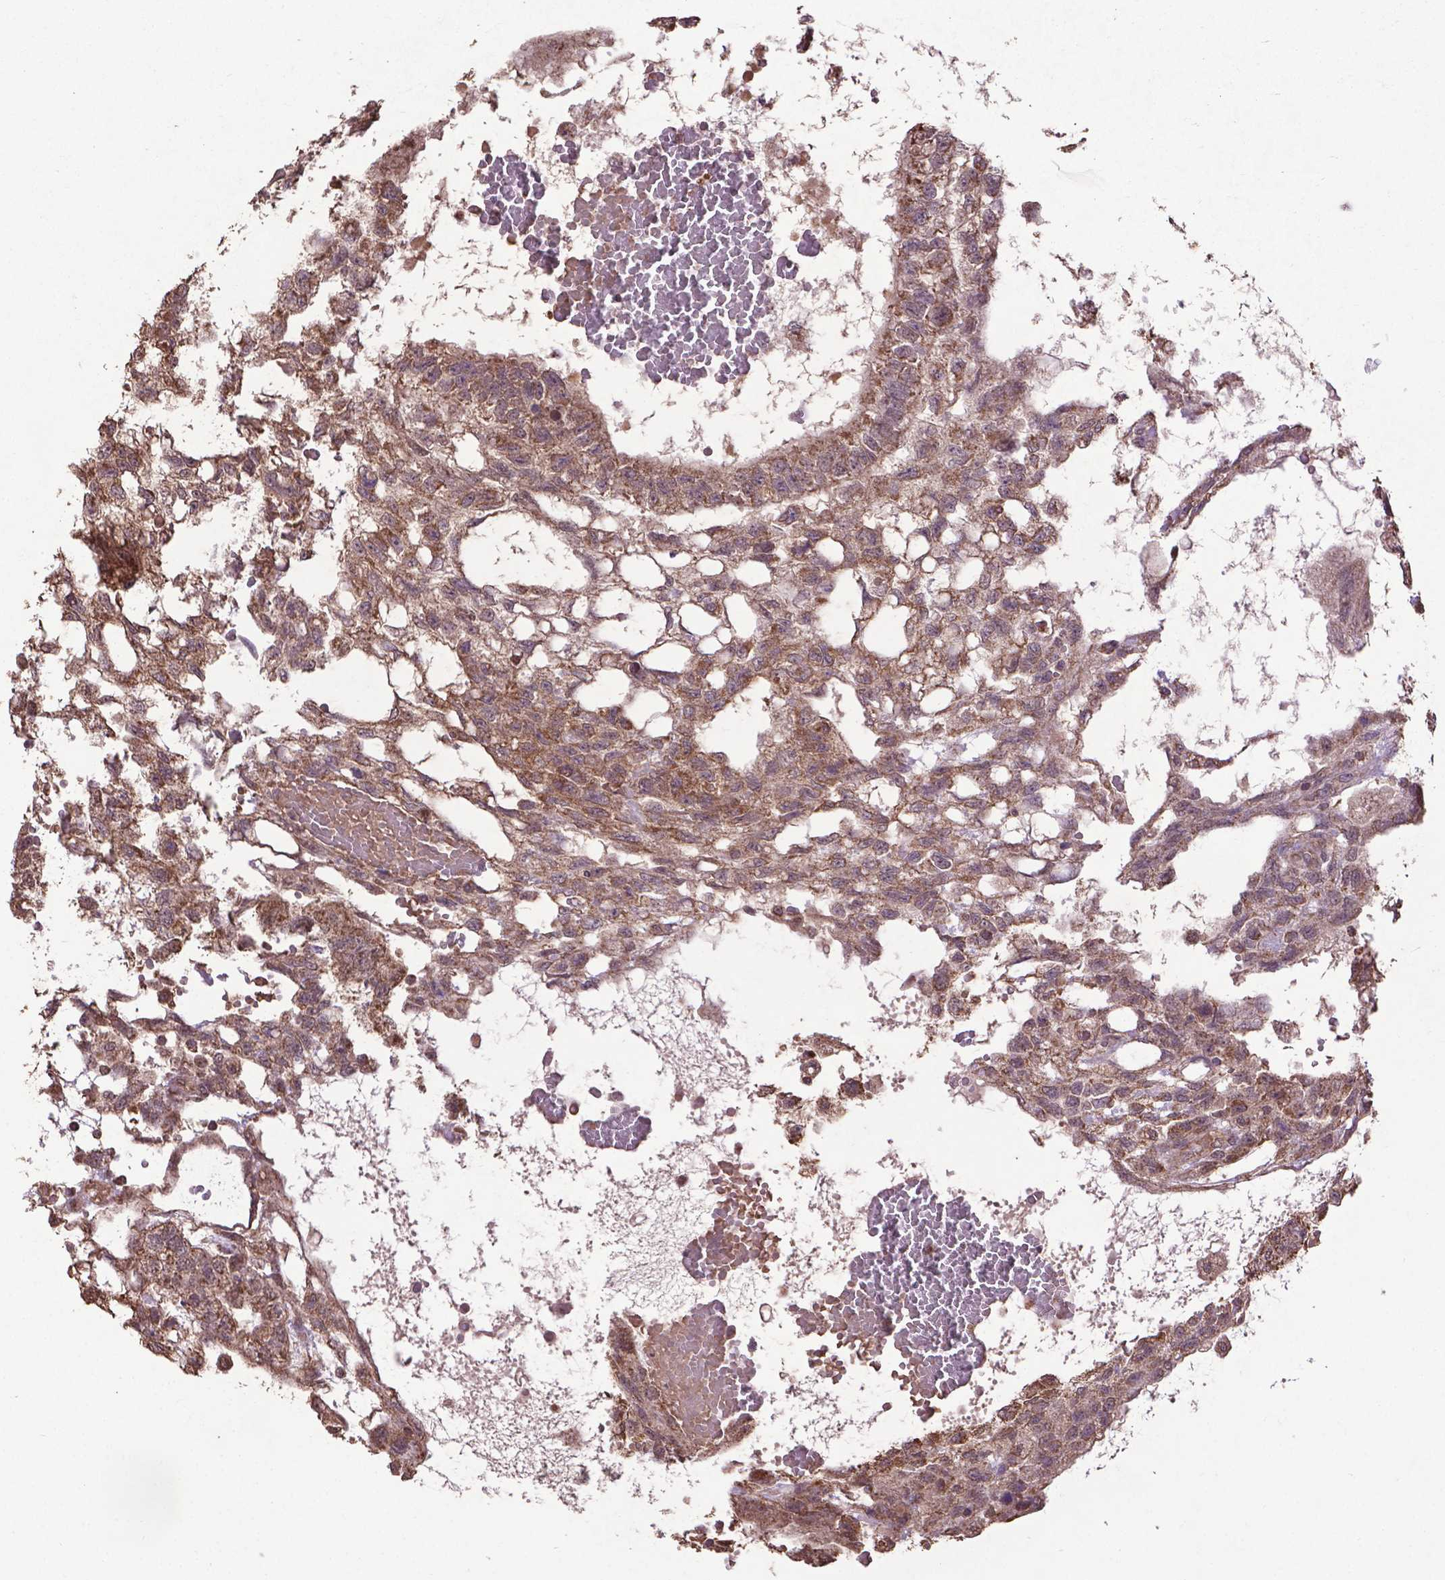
{"staining": {"intensity": "moderate", "quantity": ">75%", "location": "cytoplasmic/membranous,nuclear"}, "tissue": "testis cancer", "cell_type": "Tumor cells", "image_type": "cancer", "snomed": [{"axis": "morphology", "description": "Carcinoma, Embryonal, NOS"}, {"axis": "topography", "description": "Testis"}], "caption": "Testis embryonal carcinoma stained with a protein marker reveals moderate staining in tumor cells.", "gene": "DCAF1", "patient": {"sex": "male", "age": 32}}